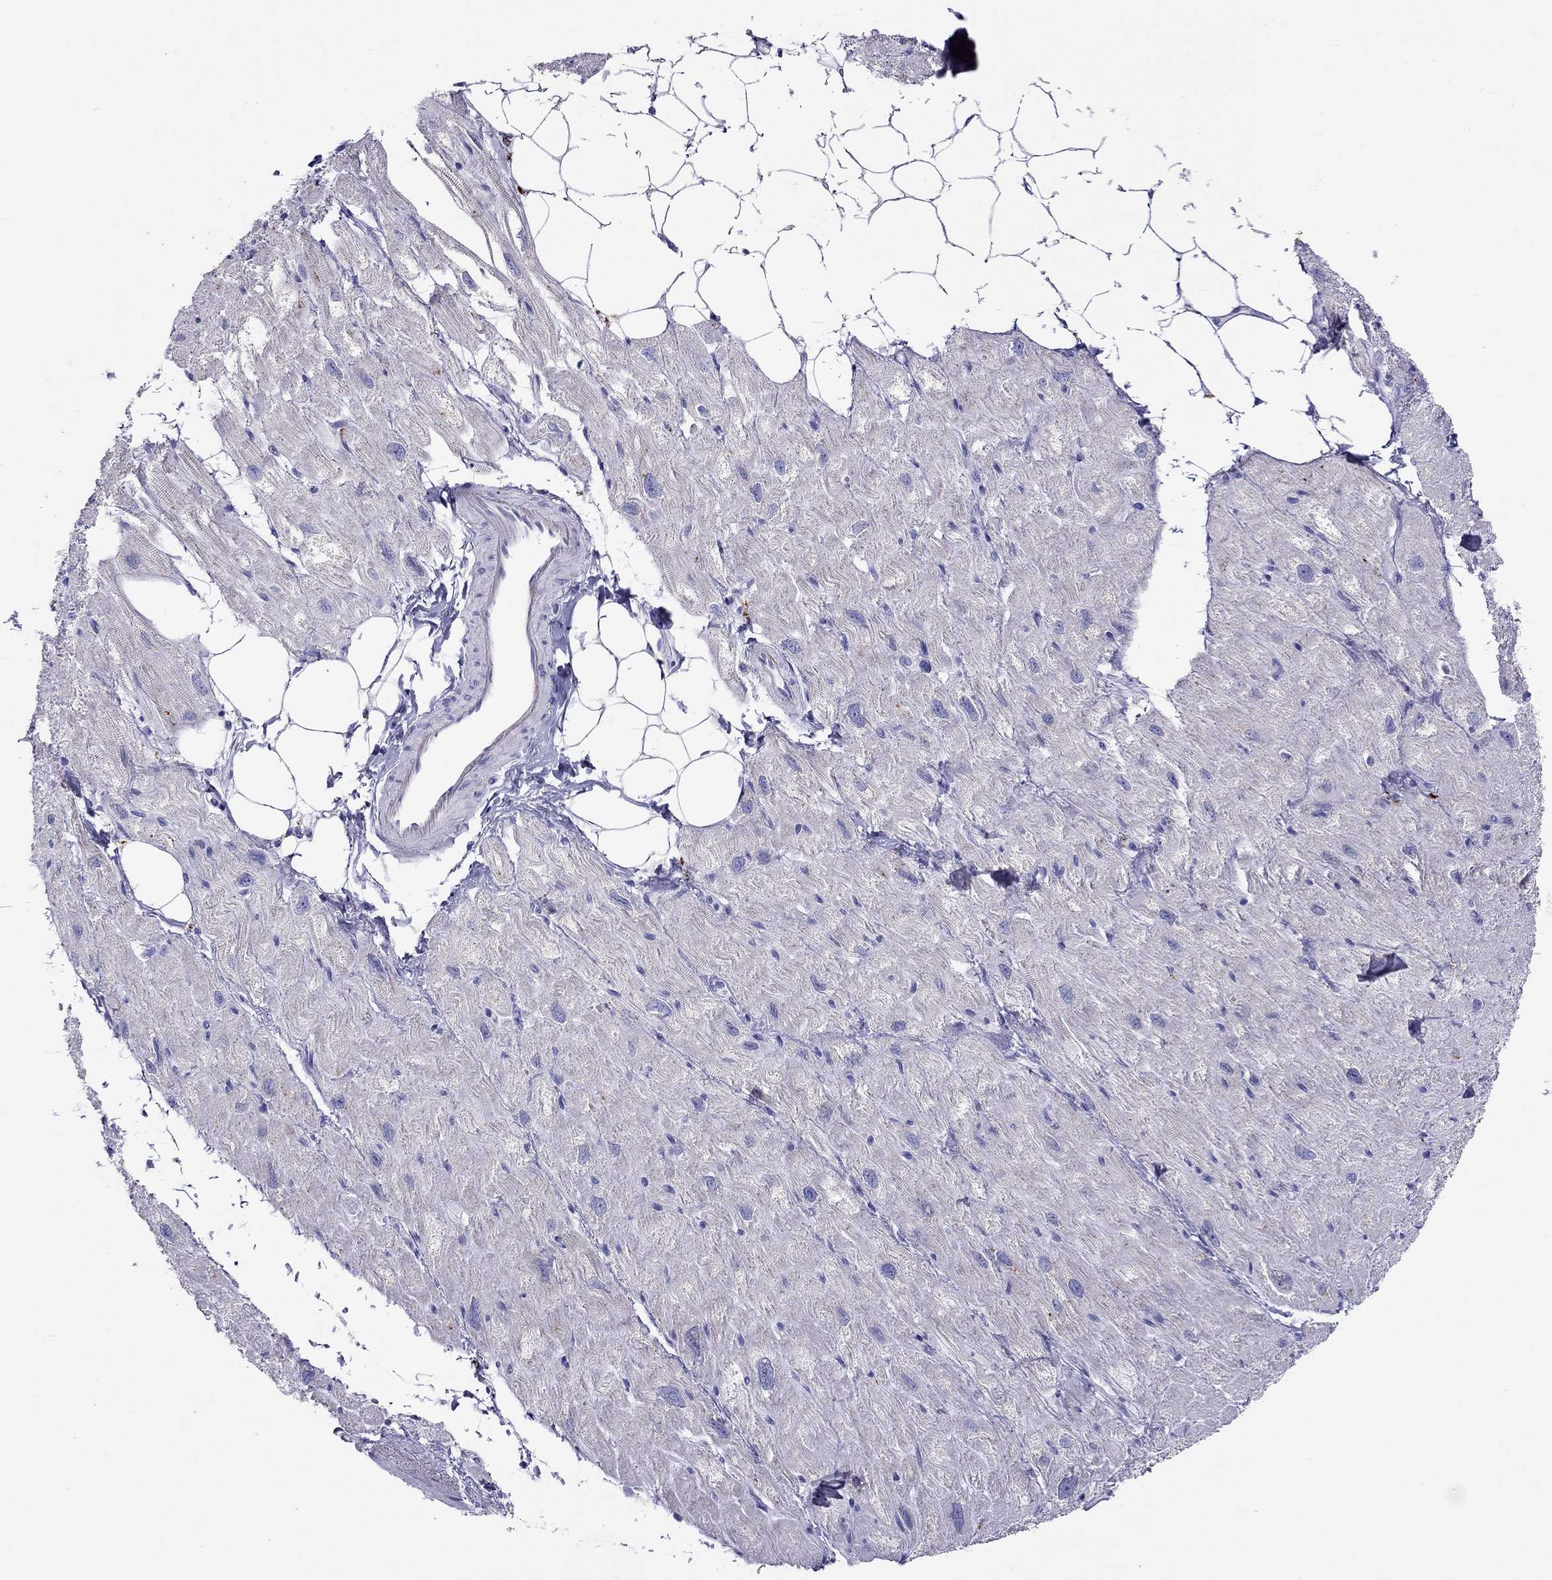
{"staining": {"intensity": "negative", "quantity": "none", "location": "none"}, "tissue": "heart muscle", "cell_type": "Cardiomyocytes", "image_type": "normal", "snomed": [{"axis": "morphology", "description": "Normal tissue, NOS"}, {"axis": "topography", "description": "Heart"}], "caption": "The histopathology image exhibits no staining of cardiomyocytes in normal heart muscle. (DAB (3,3'-diaminobenzidine) immunohistochemistry (IHC) visualized using brightfield microscopy, high magnification).", "gene": "CLPSL2", "patient": {"sex": "male", "age": 66}}